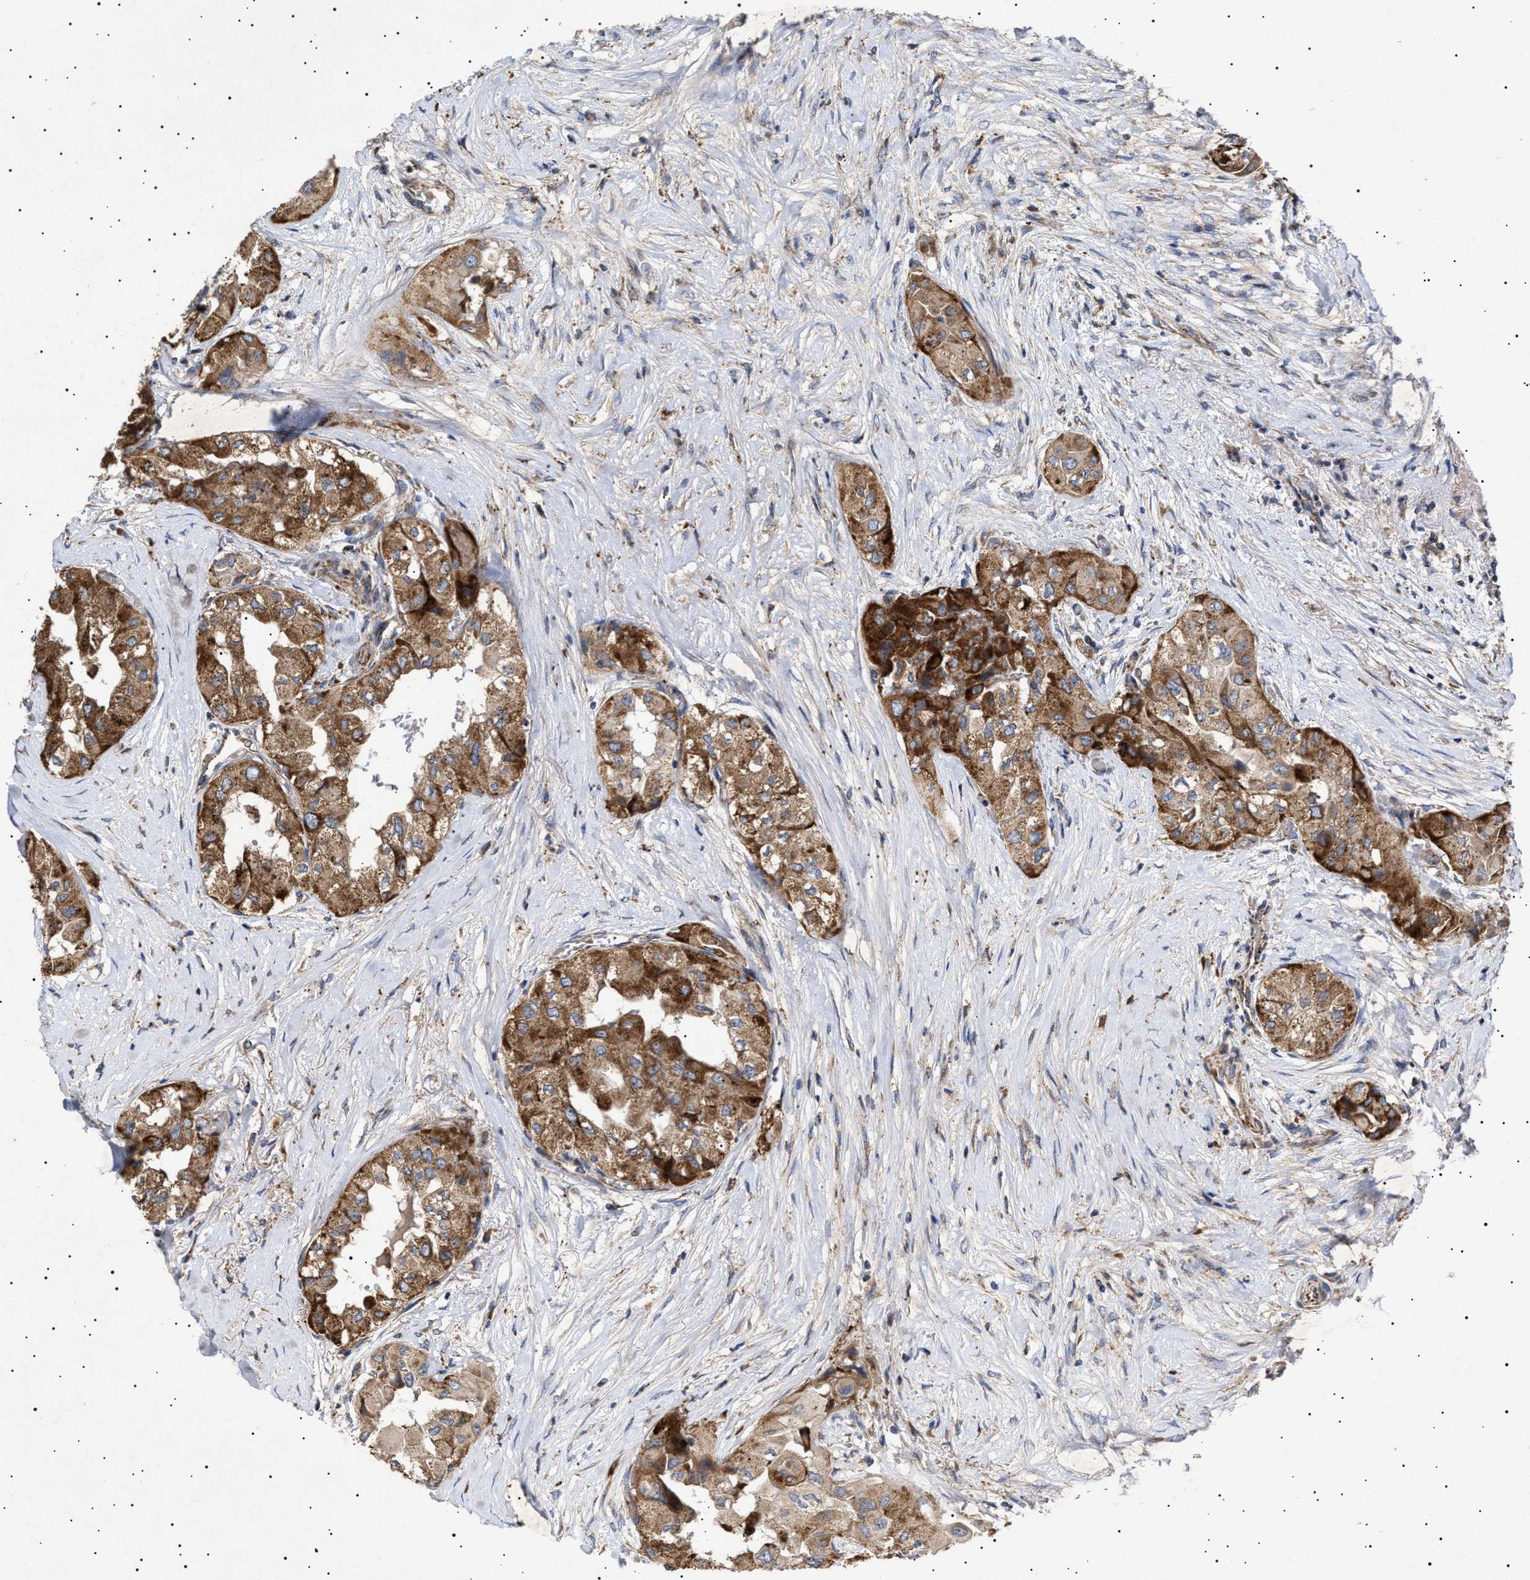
{"staining": {"intensity": "strong", "quantity": ">75%", "location": "cytoplasmic/membranous"}, "tissue": "thyroid cancer", "cell_type": "Tumor cells", "image_type": "cancer", "snomed": [{"axis": "morphology", "description": "Papillary adenocarcinoma, NOS"}, {"axis": "topography", "description": "Thyroid gland"}], "caption": "This image displays papillary adenocarcinoma (thyroid) stained with immunohistochemistry to label a protein in brown. The cytoplasmic/membranous of tumor cells show strong positivity for the protein. Nuclei are counter-stained blue.", "gene": "MRPL10", "patient": {"sex": "female", "age": 59}}